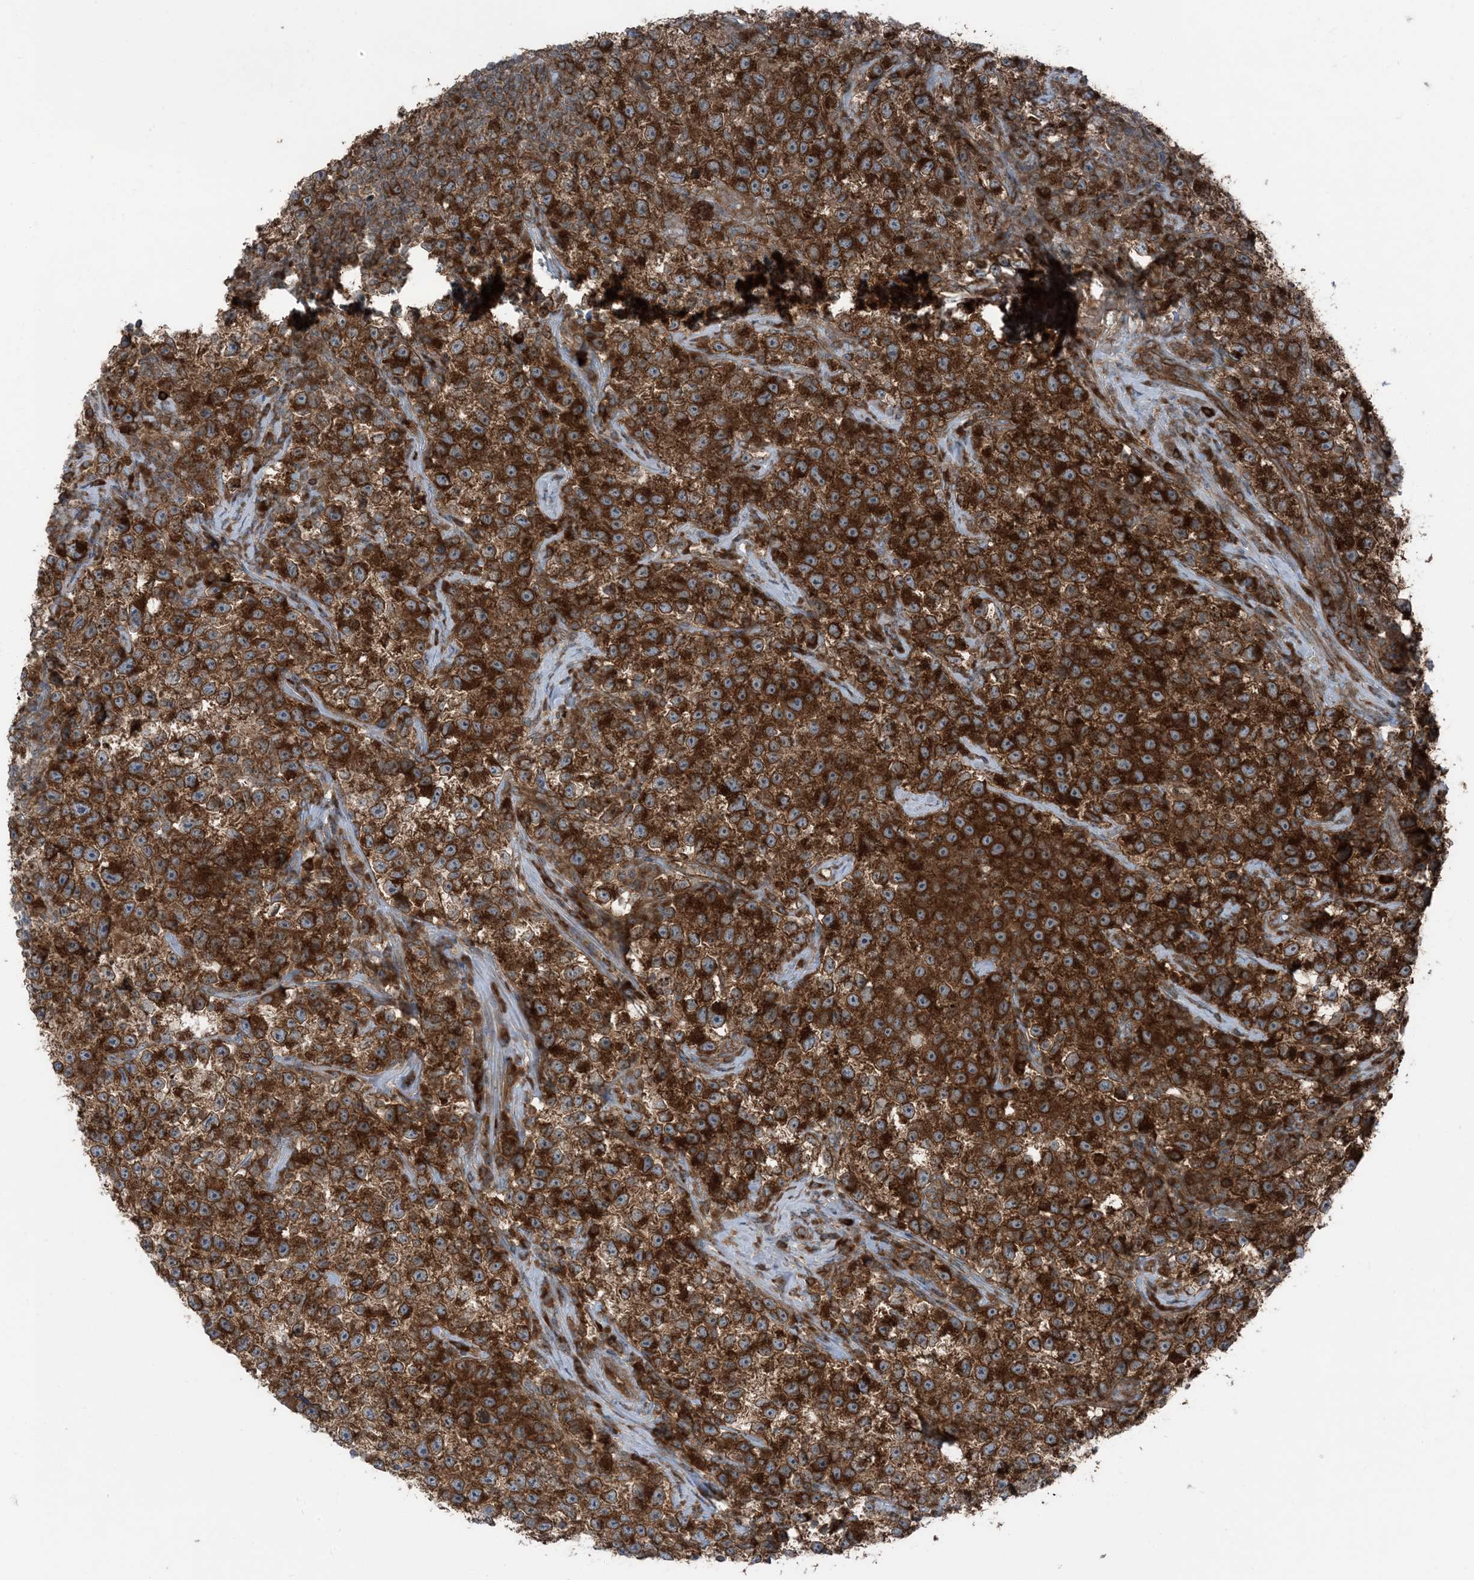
{"staining": {"intensity": "strong", "quantity": ">75%", "location": "cytoplasmic/membranous"}, "tissue": "testis cancer", "cell_type": "Tumor cells", "image_type": "cancer", "snomed": [{"axis": "morphology", "description": "Seminoma, NOS"}, {"axis": "topography", "description": "Testis"}], "caption": "Protein analysis of testis seminoma tissue reveals strong cytoplasmic/membranous positivity in about >75% of tumor cells.", "gene": "RAB3GAP1", "patient": {"sex": "male", "age": 22}}